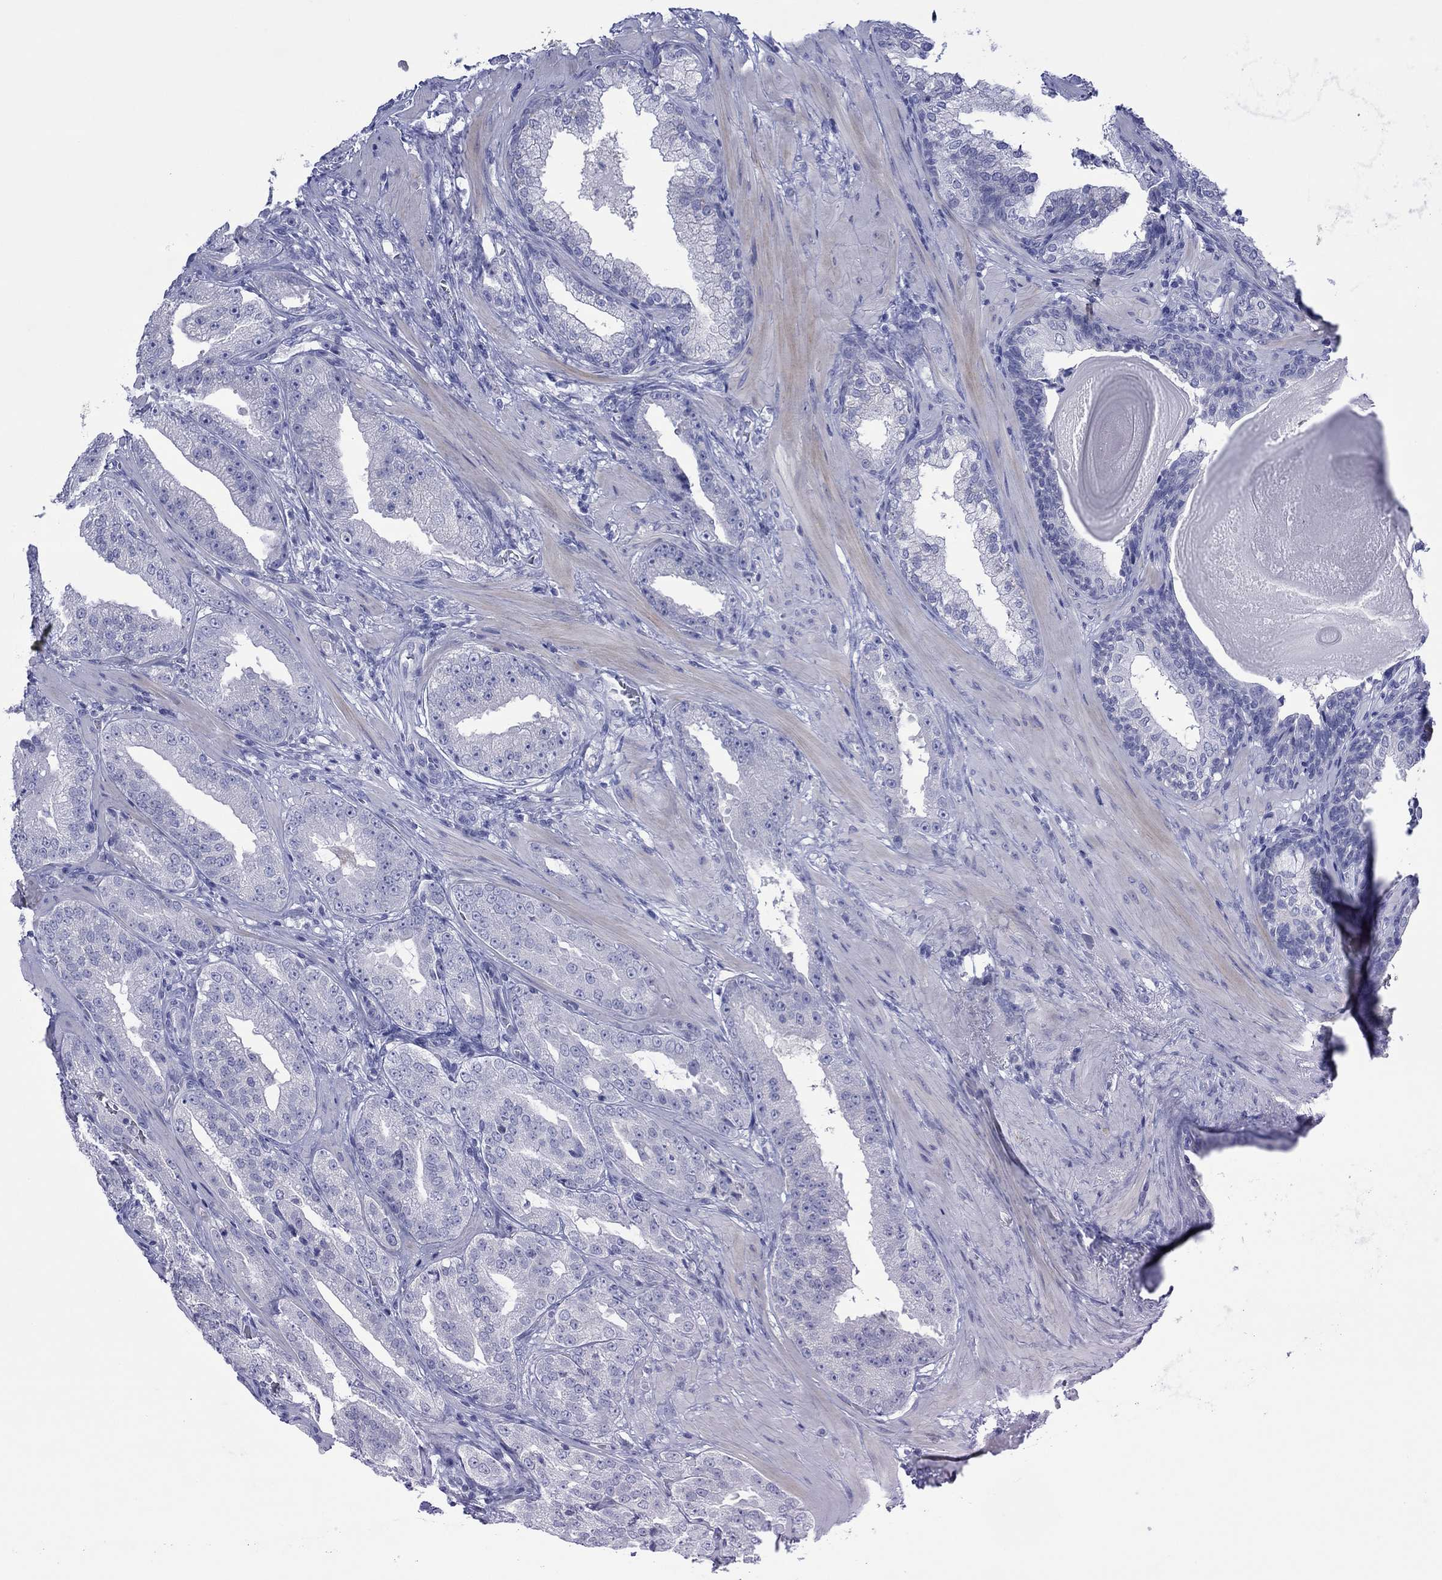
{"staining": {"intensity": "negative", "quantity": "none", "location": "none"}, "tissue": "prostate cancer", "cell_type": "Tumor cells", "image_type": "cancer", "snomed": [{"axis": "morphology", "description": "Adenocarcinoma, Low grade"}, {"axis": "topography", "description": "Prostate"}], "caption": "Micrograph shows no significant protein staining in tumor cells of low-grade adenocarcinoma (prostate). (DAB (3,3'-diaminobenzidine) immunohistochemistry (IHC), high magnification).", "gene": "MLANA", "patient": {"sex": "male", "age": 62}}